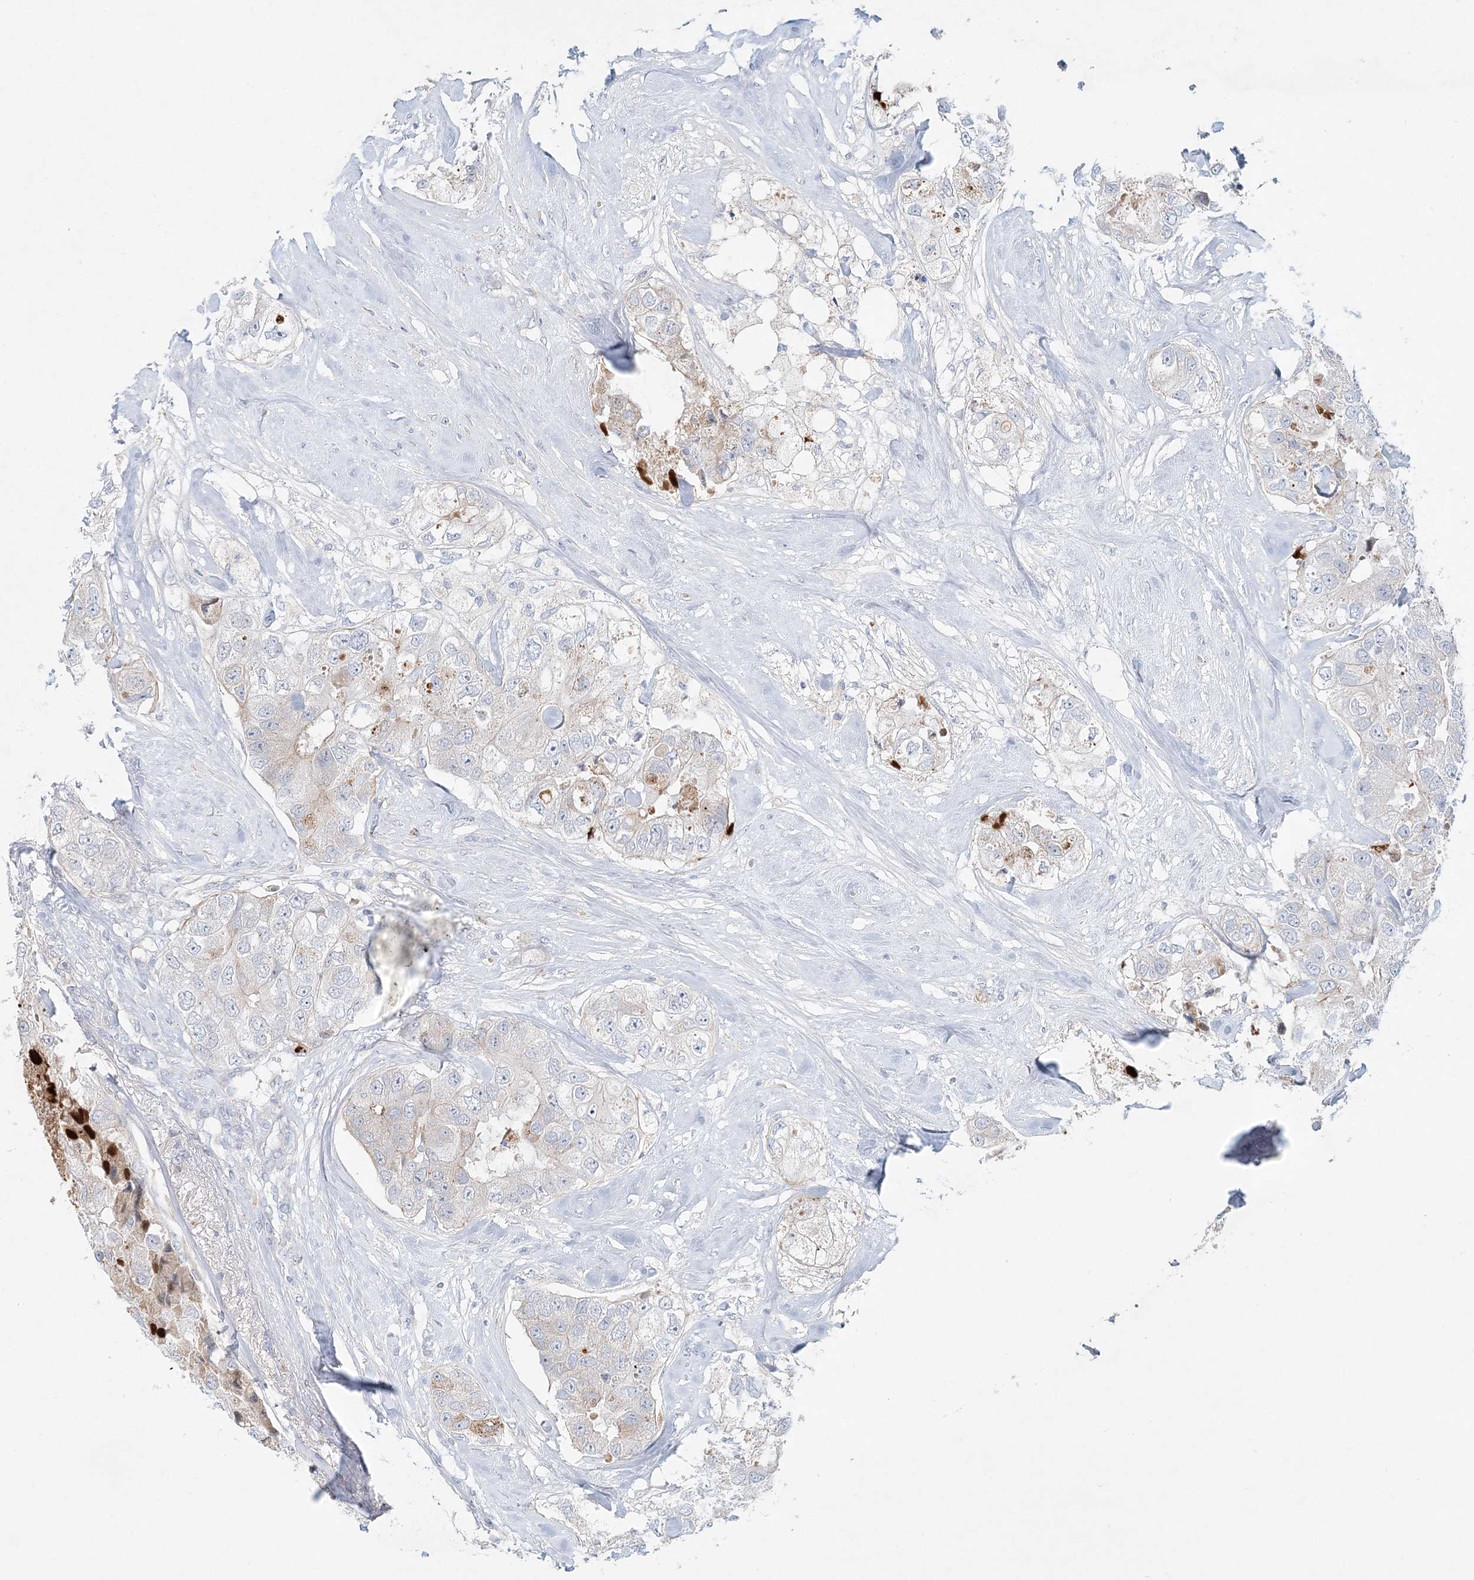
{"staining": {"intensity": "negative", "quantity": "none", "location": "none"}, "tissue": "breast cancer", "cell_type": "Tumor cells", "image_type": "cancer", "snomed": [{"axis": "morphology", "description": "Duct carcinoma"}, {"axis": "topography", "description": "Breast"}], "caption": "The micrograph exhibits no significant positivity in tumor cells of breast cancer.", "gene": "DNAH5", "patient": {"sex": "female", "age": 62}}